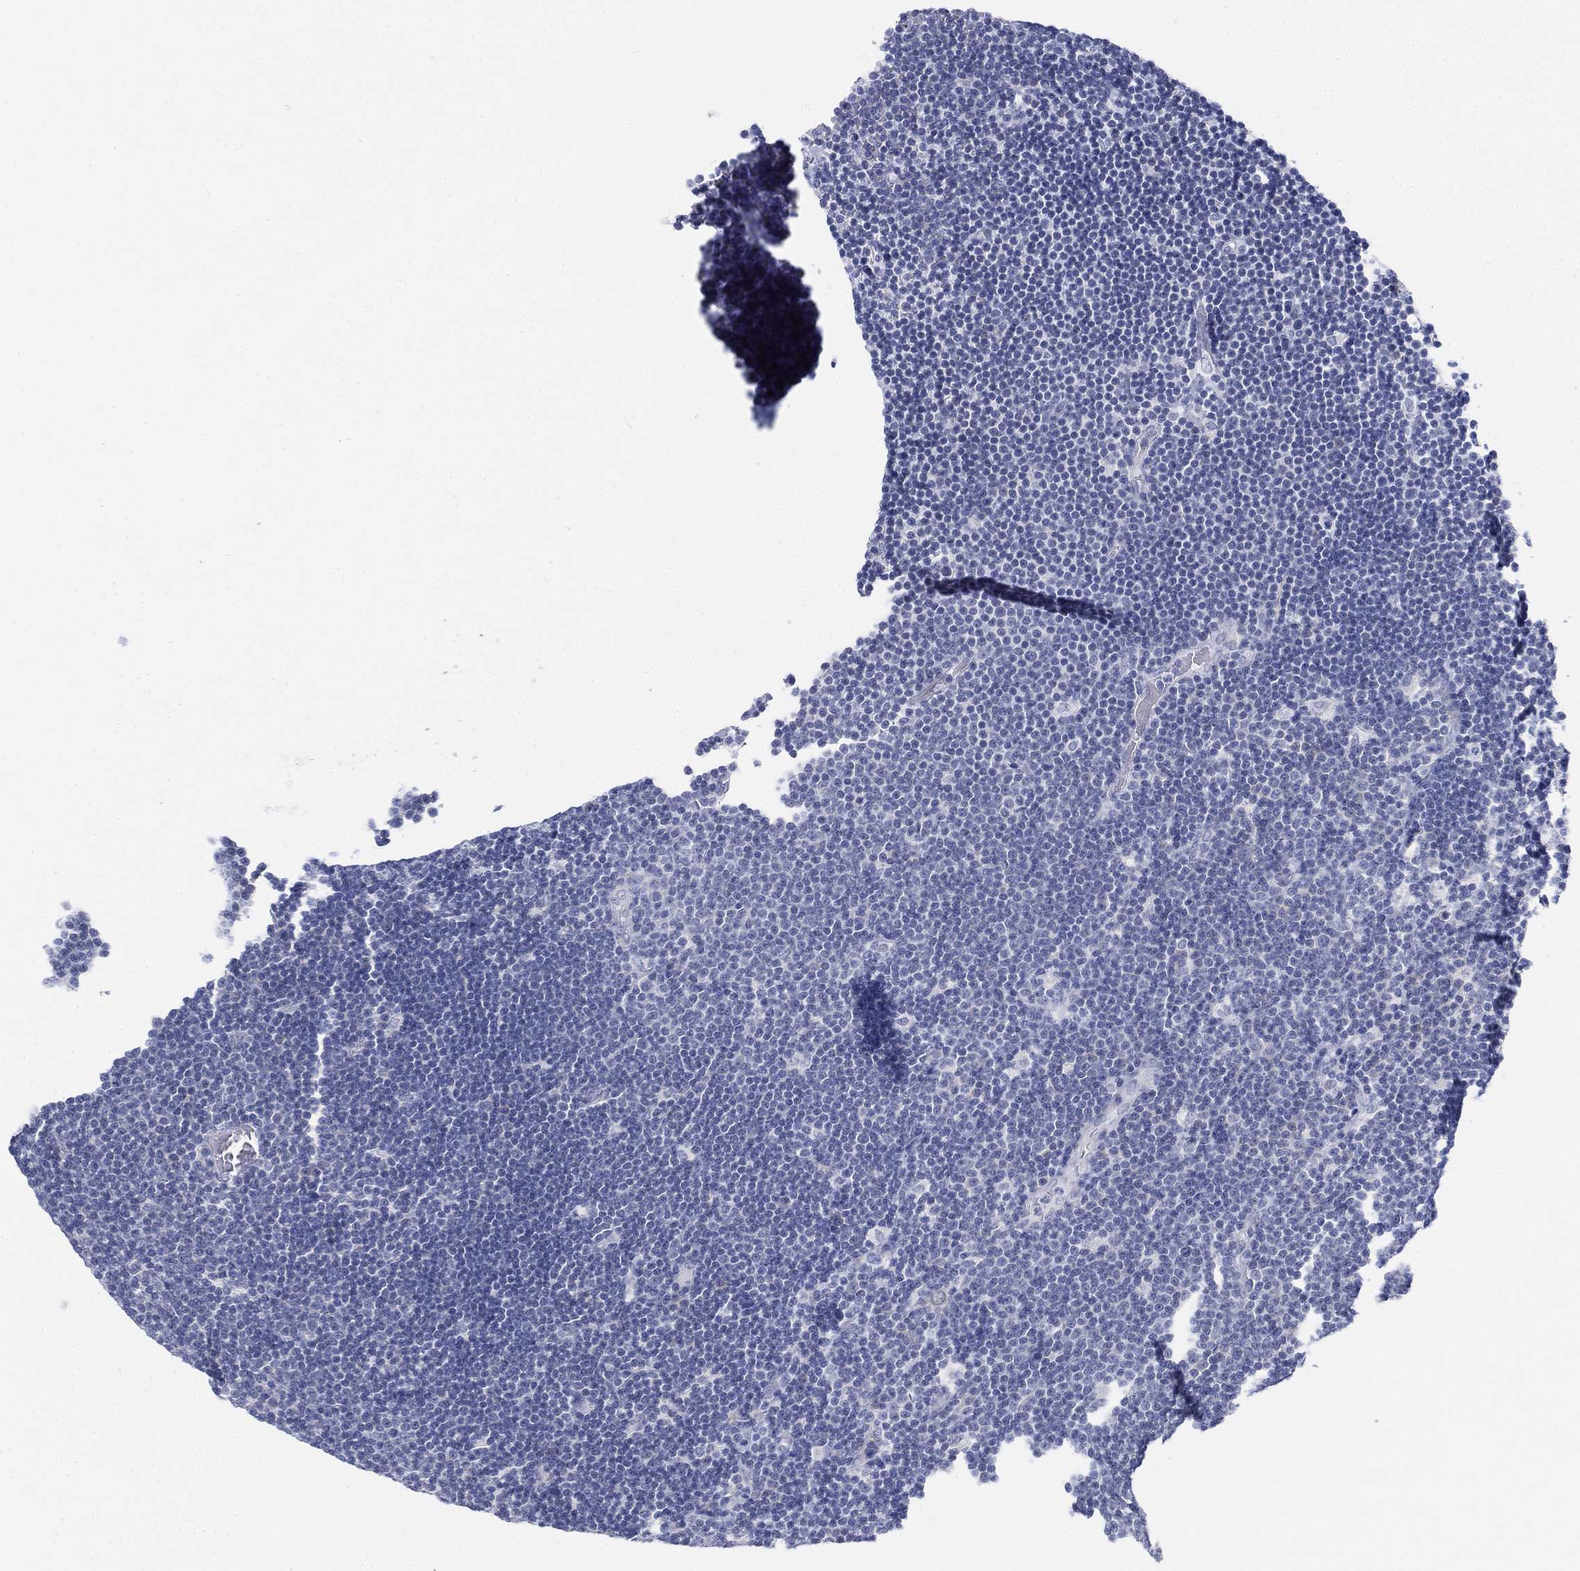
{"staining": {"intensity": "negative", "quantity": "none", "location": "none"}, "tissue": "lymphoma", "cell_type": "Tumor cells", "image_type": "cancer", "snomed": [{"axis": "morphology", "description": "Malignant lymphoma, non-Hodgkin's type, Low grade"}, {"axis": "topography", "description": "Brain"}], "caption": "IHC of low-grade malignant lymphoma, non-Hodgkin's type displays no staining in tumor cells.", "gene": "GCNA", "patient": {"sex": "female", "age": 66}}